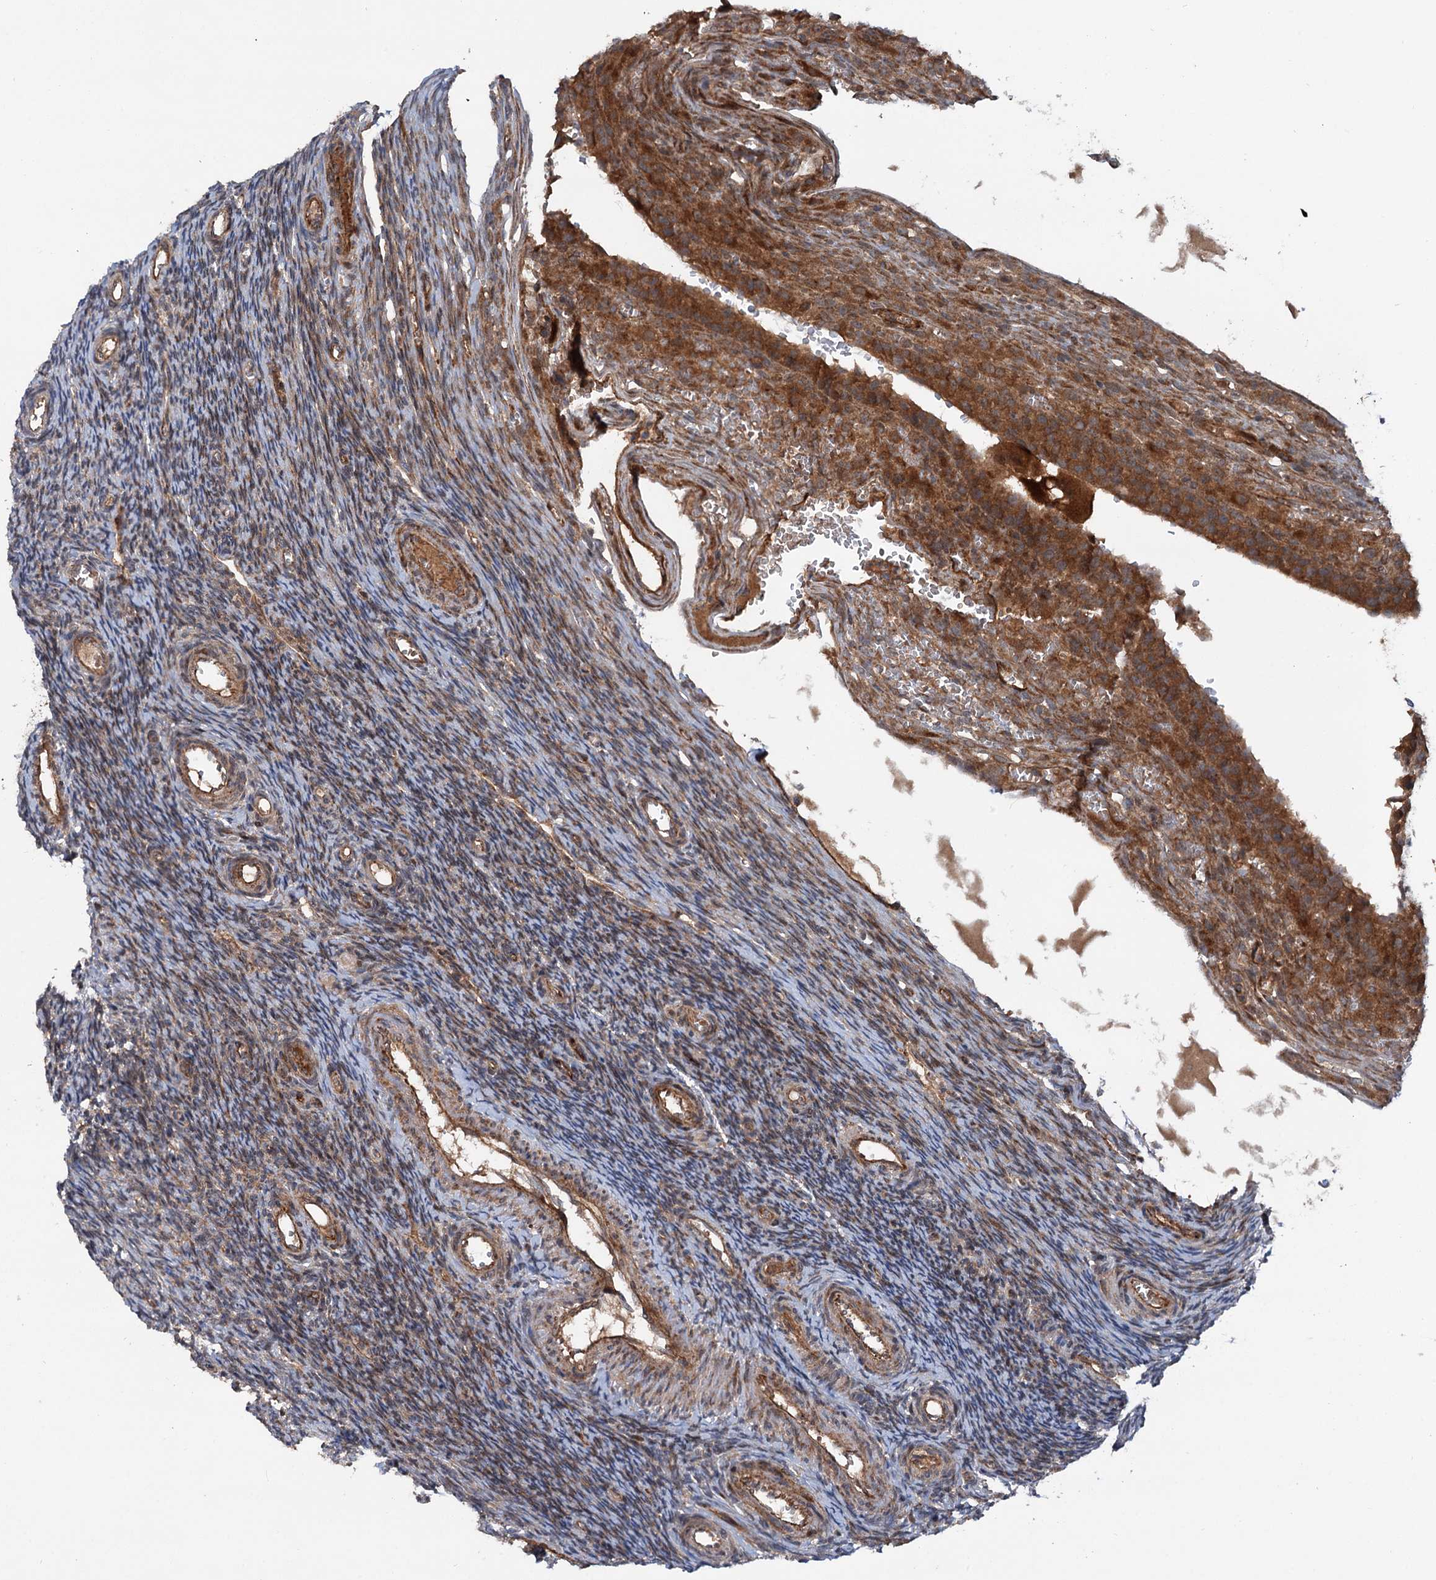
{"staining": {"intensity": "moderate", "quantity": "<25%", "location": "cytoplasmic/membranous"}, "tissue": "ovary", "cell_type": "Ovarian stroma cells", "image_type": "normal", "snomed": [{"axis": "morphology", "description": "Normal tissue, NOS"}, {"axis": "topography", "description": "Ovary"}], "caption": "Benign ovary was stained to show a protein in brown. There is low levels of moderate cytoplasmic/membranous expression in approximately <25% of ovarian stroma cells. The staining was performed using DAB to visualize the protein expression in brown, while the nuclei were stained in blue with hematoxylin (Magnification: 20x).", "gene": "ADGRG4", "patient": {"sex": "female", "age": 39}}